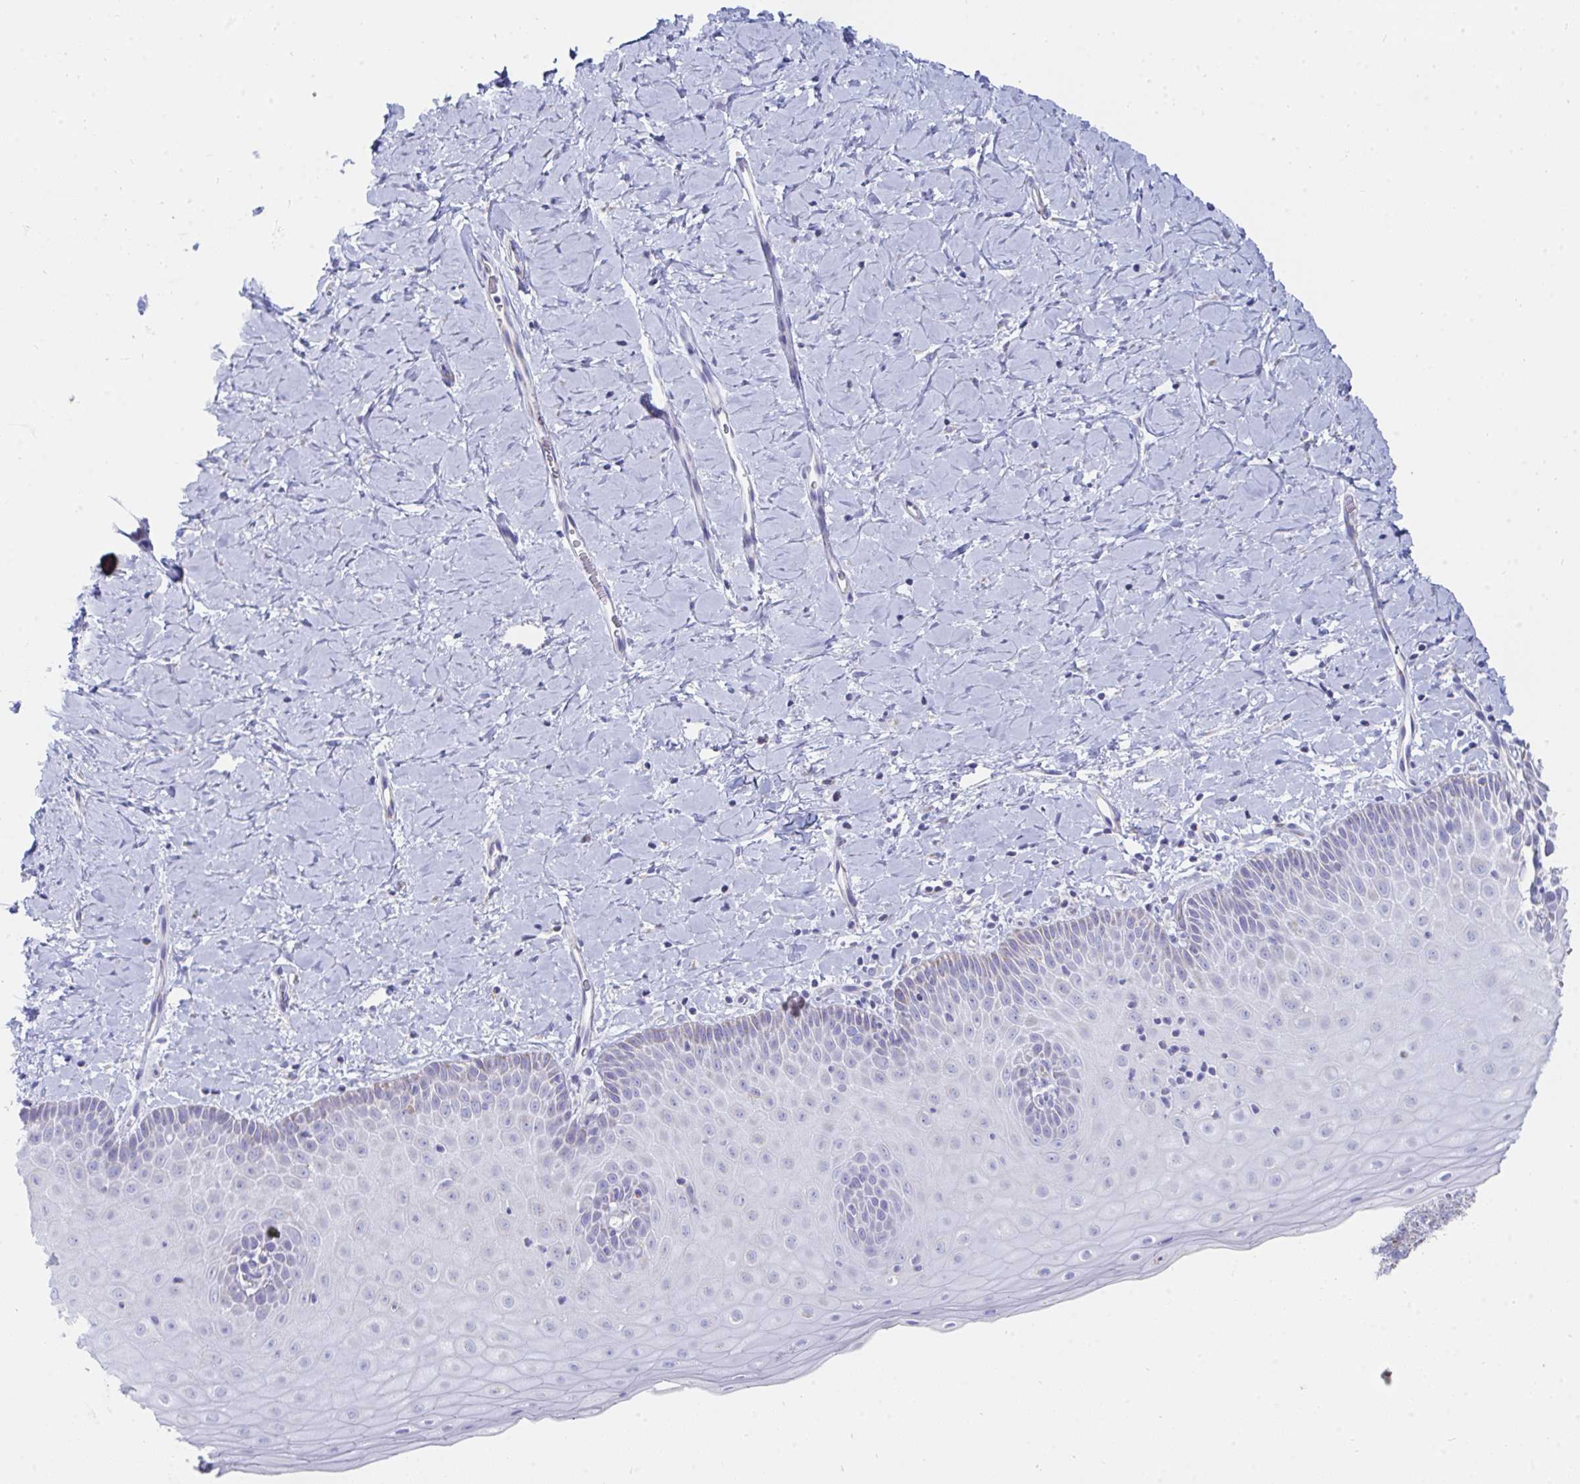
{"staining": {"intensity": "moderate", "quantity": ">75%", "location": "cytoplasmic/membranous"}, "tissue": "cervix", "cell_type": "Glandular cells", "image_type": "normal", "snomed": [{"axis": "morphology", "description": "Normal tissue, NOS"}, {"axis": "topography", "description": "Cervix"}], "caption": "This photomicrograph shows immunohistochemistry staining of unremarkable human cervix, with medium moderate cytoplasmic/membranous expression in approximately >75% of glandular cells.", "gene": "AIFM1", "patient": {"sex": "female", "age": 37}}